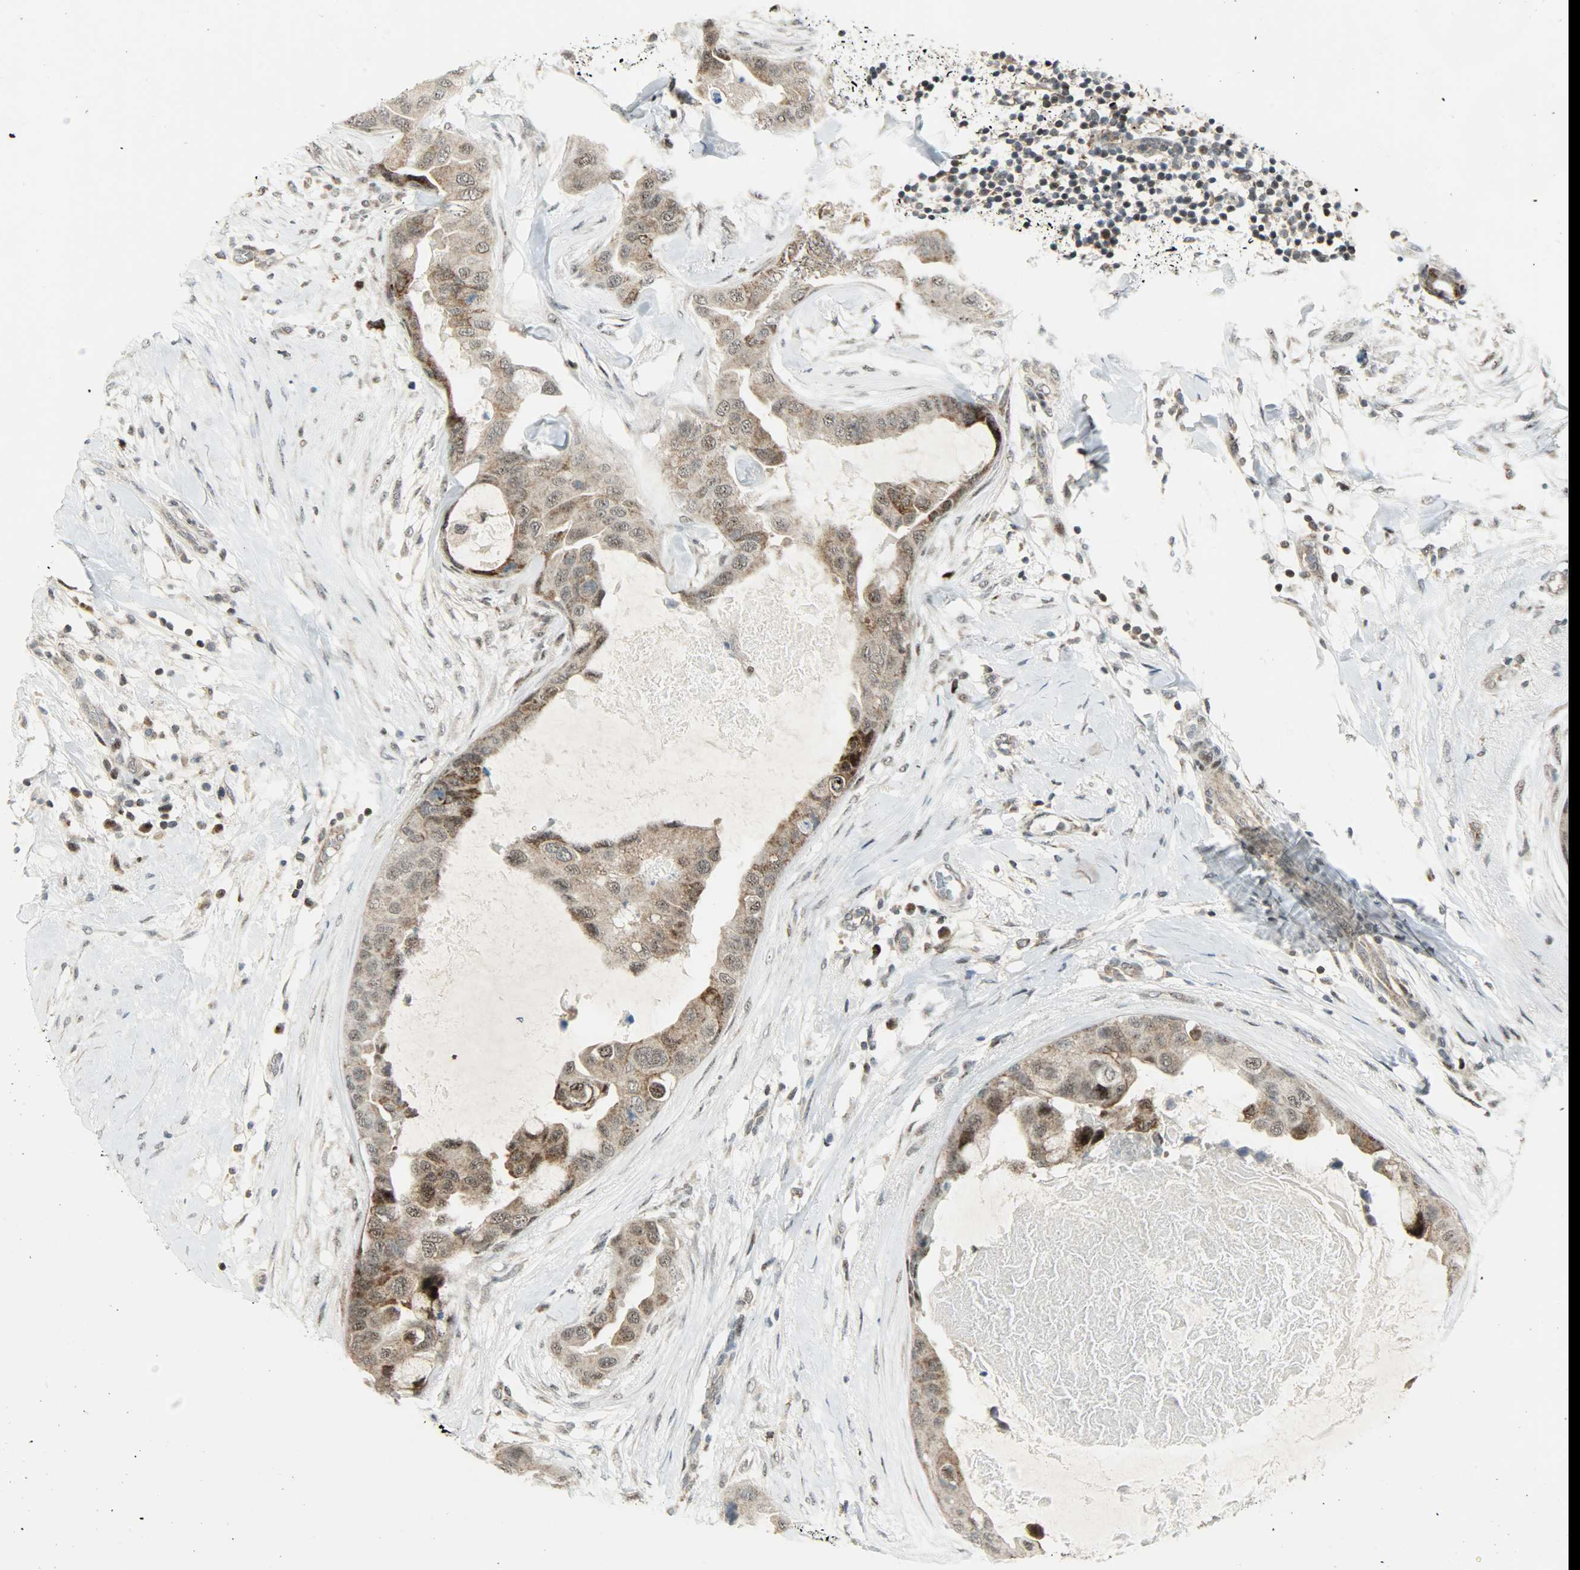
{"staining": {"intensity": "moderate", "quantity": ">75%", "location": "cytoplasmic/membranous,nuclear"}, "tissue": "breast cancer", "cell_type": "Tumor cells", "image_type": "cancer", "snomed": [{"axis": "morphology", "description": "Duct carcinoma"}, {"axis": "topography", "description": "Breast"}], "caption": "Approximately >75% of tumor cells in breast cancer reveal moderate cytoplasmic/membranous and nuclear protein positivity as visualized by brown immunohistochemical staining.", "gene": "IL15", "patient": {"sex": "female", "age": 40}}